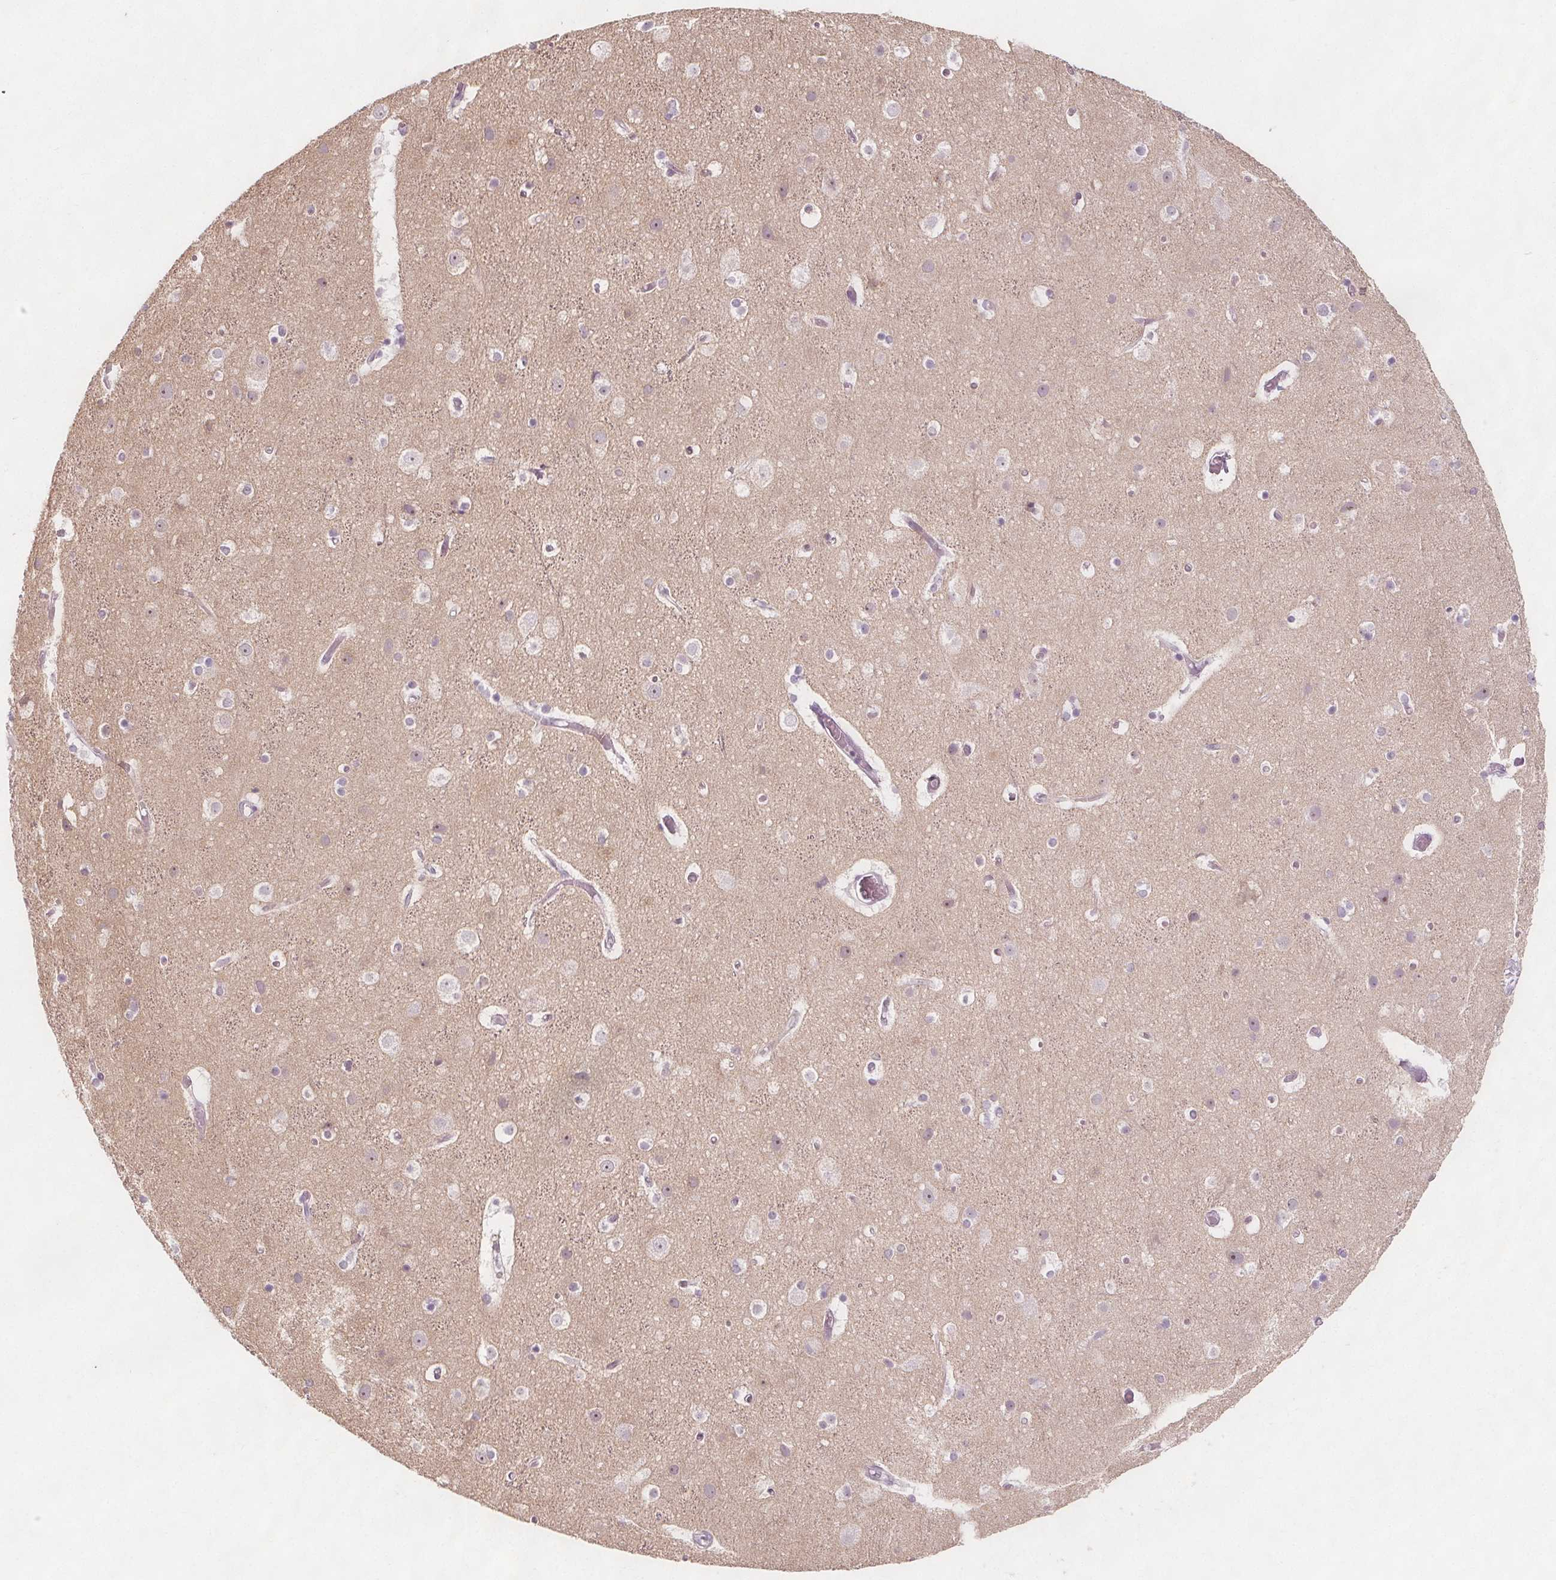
{"staining": {"intensity": "negative", "quantity": "none", "location": "none"}, "tissue": "cerebral cortex", "cell_type": "Endothelial cells", "image_type": "normal", "snomed": [{"axis": "morphology", "description": "Normal tissue, NOS"}, {"axis": "topography", "description": "Cerebral cortex"}], "caption": "Human cerebral cortex stained for a protein using immunohistochemistry reveals no staining in endothelial cells.", "gene": "C1orf167", "patient": {"sex": "female", "age": 52}}